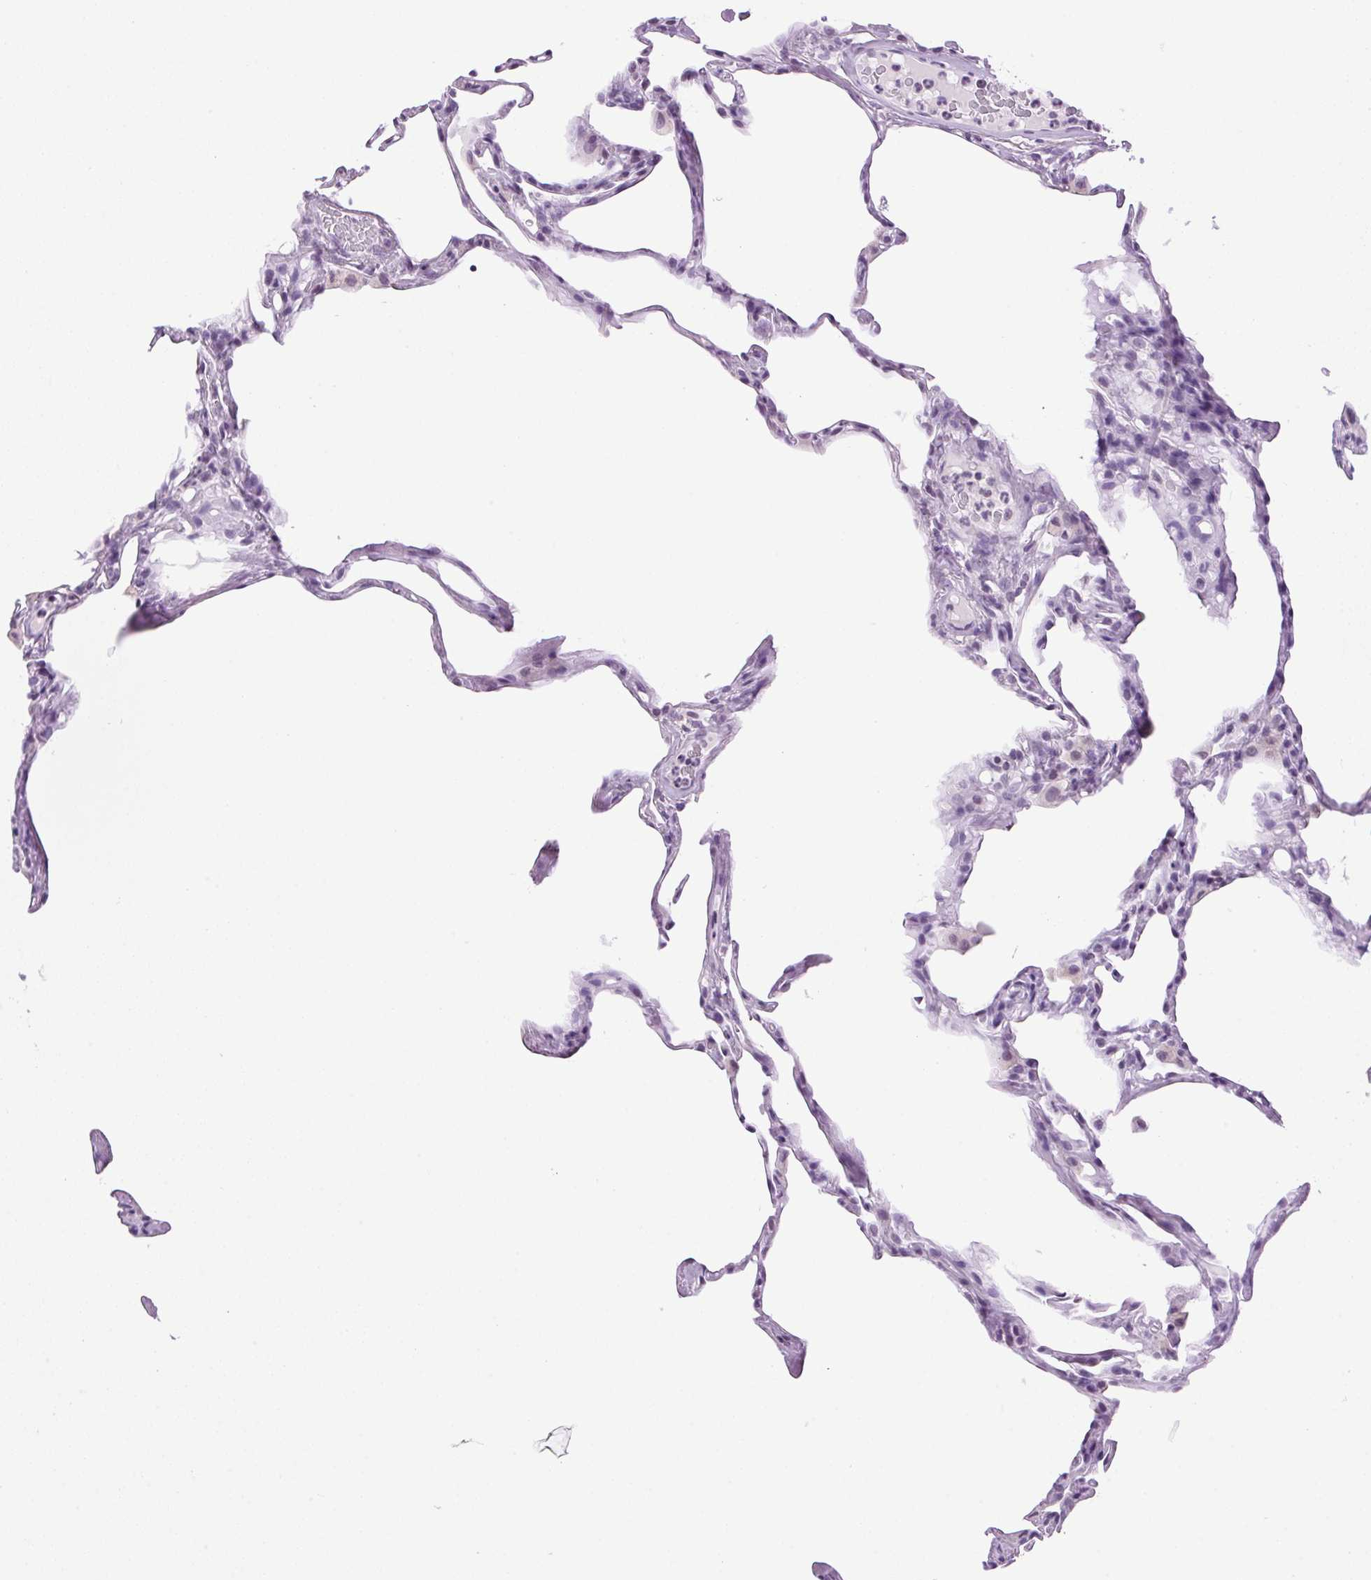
{"staining": {"intensity": "negative", "quantity": "none", "location": "none"}, "tissue": "lung", "cell_type": "Alveolar cells", "image_type": "normal", "snomed": [{"axis": "morphology", "description": "Normal tissue, NOS"}, {"axis": "topography", "description": "Lung"}], "caption": "DAB (3,3'-diaminobenzidine) immunohistochemical staining of normal human lung demonstrates no significant expression in alveolar cells. The staining is performed using DAB (3,3'-diaminobenzidine) brown chromogen with nuclei counter-stained in using hematoxylin.", "gene": "TMEM88B", "patient": {"sex": "male", "age": 65}}